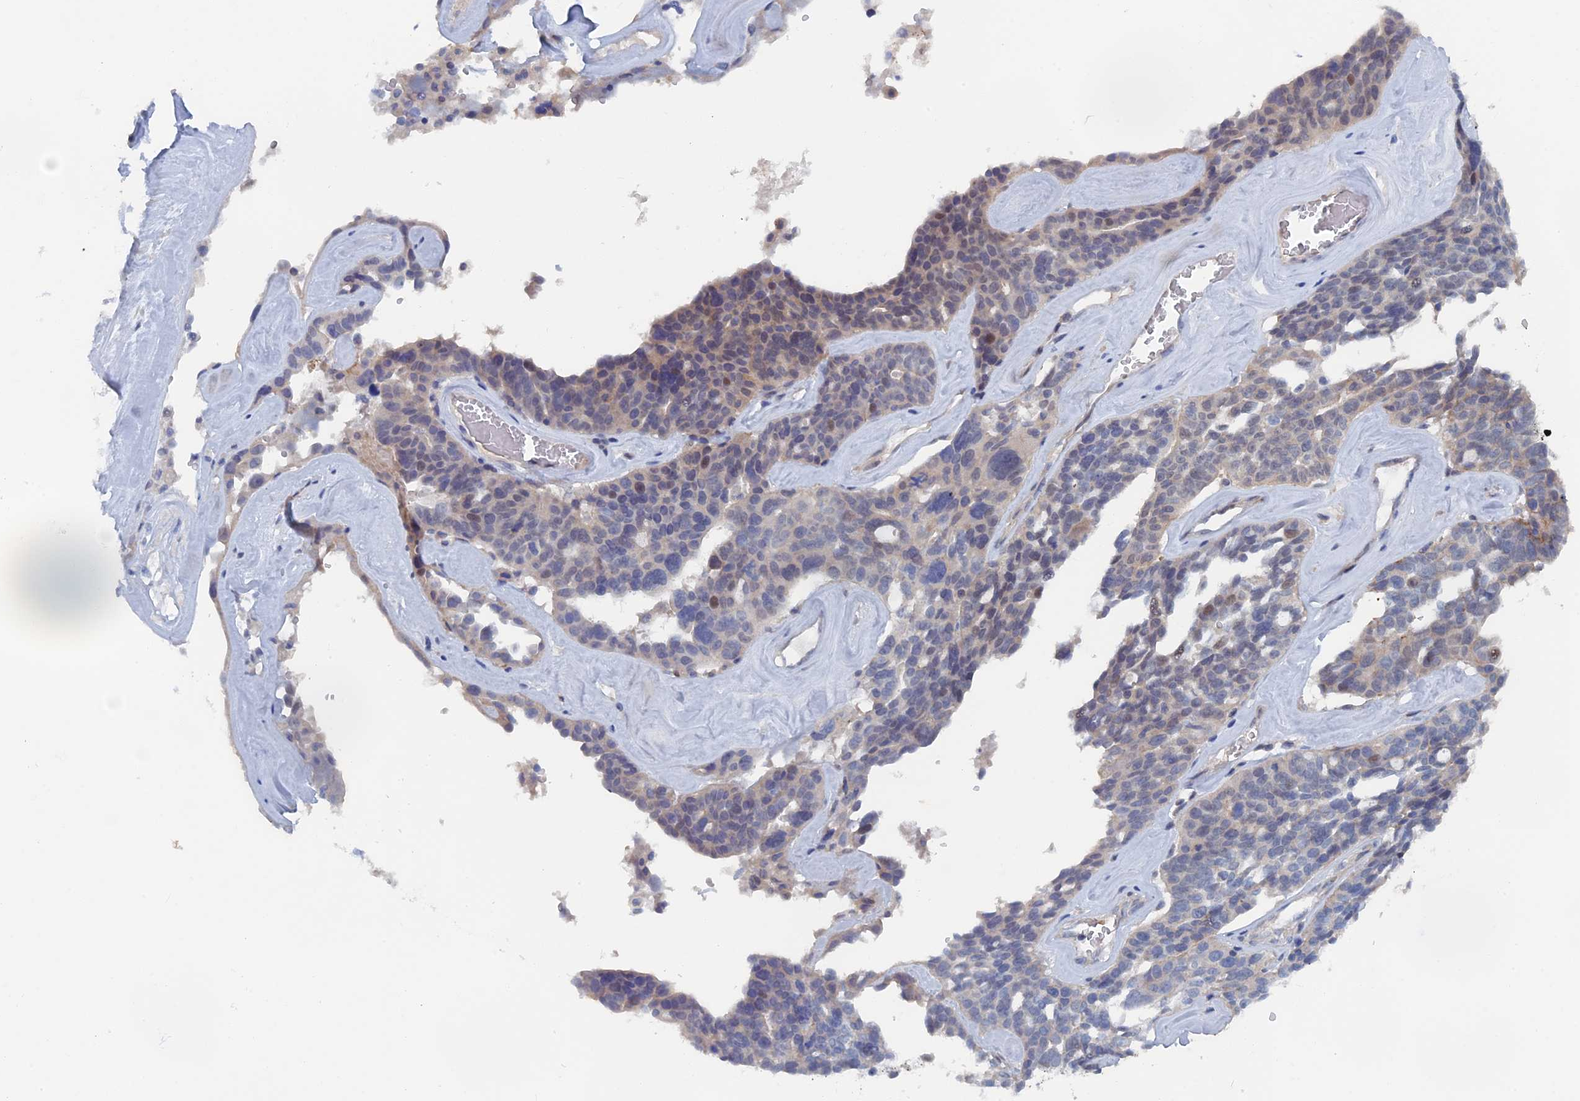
{"staining": {"intensity": "weak", "quantity": "<25%", "location": "nuclear"}, "tissue": "ovarian cancer", "cell_type": "Tumor cells", "image_type": "cancer", "snomed": [{"axis": "morphology", "description": "Cystadenocarcinoma, serous, NOS"}, {"axis": "topography", "description": "Ovary"}], "caption": "Ovarian cancer was stained to show a protein in brown. There is no significant positivity in tumor cells.", "gene": "ELOVL6", "patient": {"sex": "female", "age": 59}}